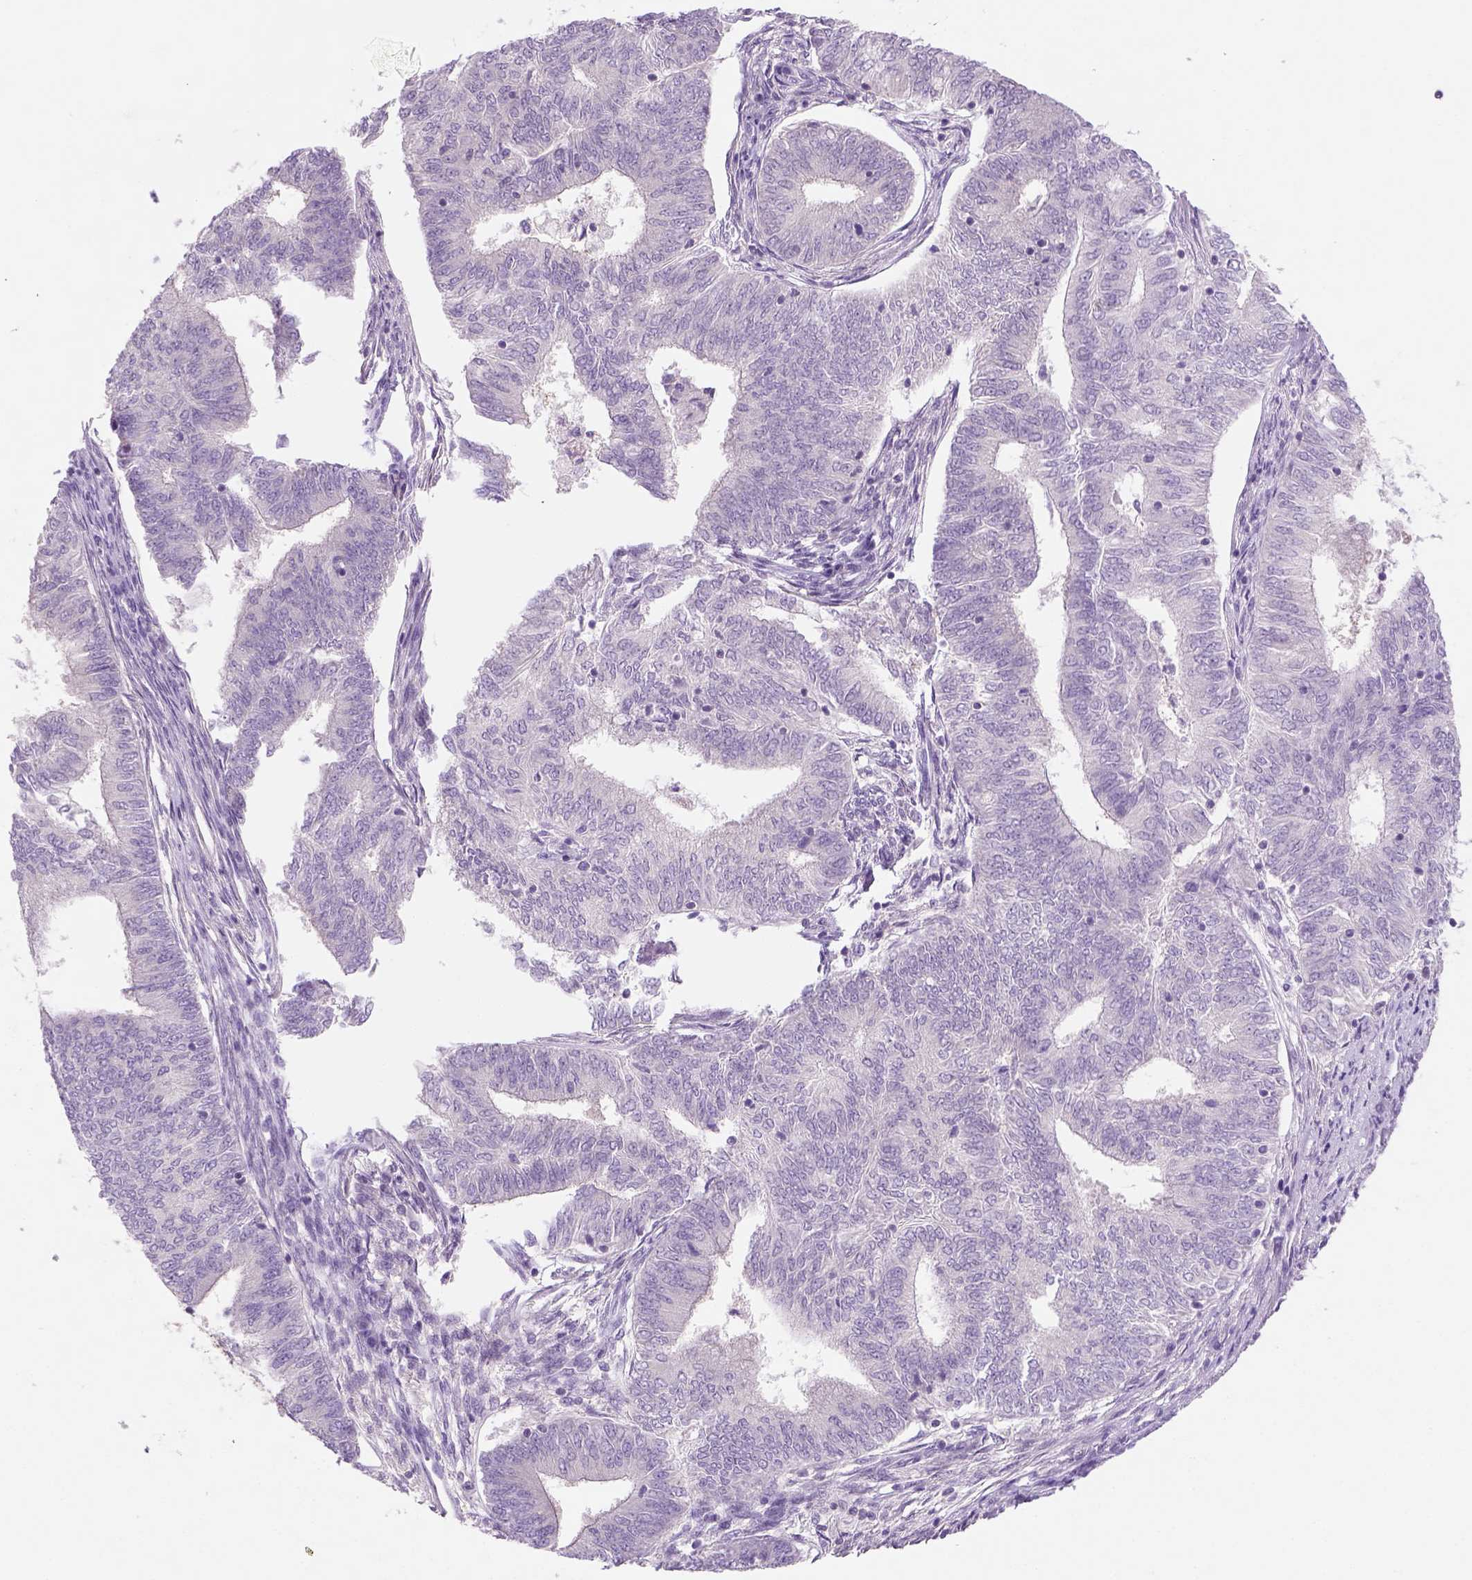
{"staining": {"intensity": "negative", "quantity": "none", "location": "none"}, "tissue": "endometrial cancer", "cell_type": "Tumor cells", "image_type": "cancer", "snomed": [{"axis": "morphology", "description": "Adenocarcinoma, NOS"}, {"axis": "topography", "description": "Endometrium"}], "caption": "Immunohistochemistry of endometrial cancer demonstrates no positivity in tumor cells.", "gene": "EPHB1", "patient": {"sex": "female", "age": 62}}